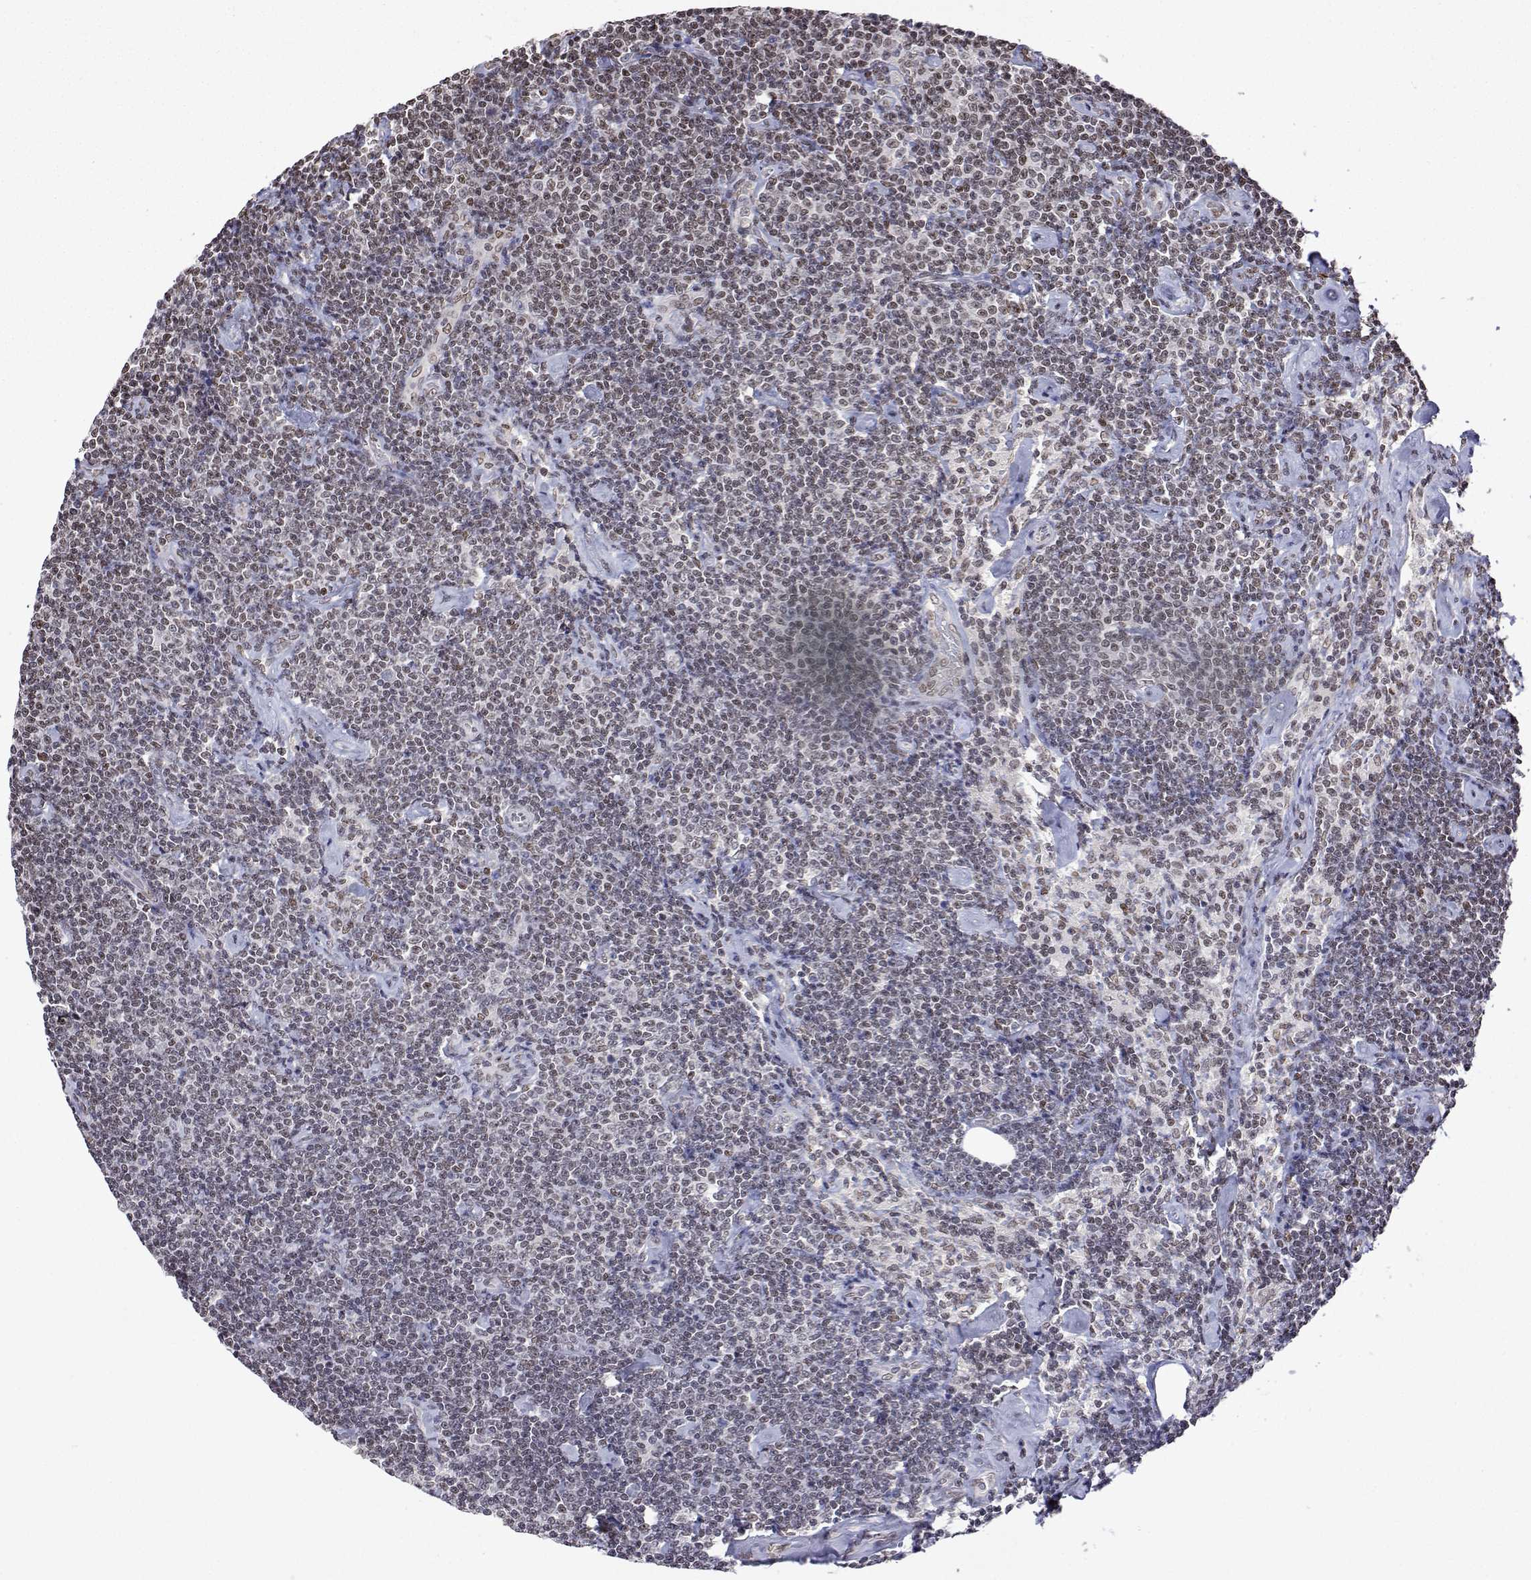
{"staining": {"intensity": "weak", "quantity": "25%-75%", "location": "nuclear"}, "tissue": "lymphoma", "cell_type": "Tumor cells", "image_type": "cancer", "snomed": [{"axis": "morphology", "description": "Malignant lymphoma, non-Hodgkin's type, Low grade"}, {"axis": "topography", "description": "Lymph node"}], "caption": "IHC histopathology image of lymphoma stained for a protein (brown), which demonstrates low levels of weak nuclear positivity in approximately 25%-75% of tumor cells.", "gene": "XPC", "patient": {"sex": "male", "age": 81}}